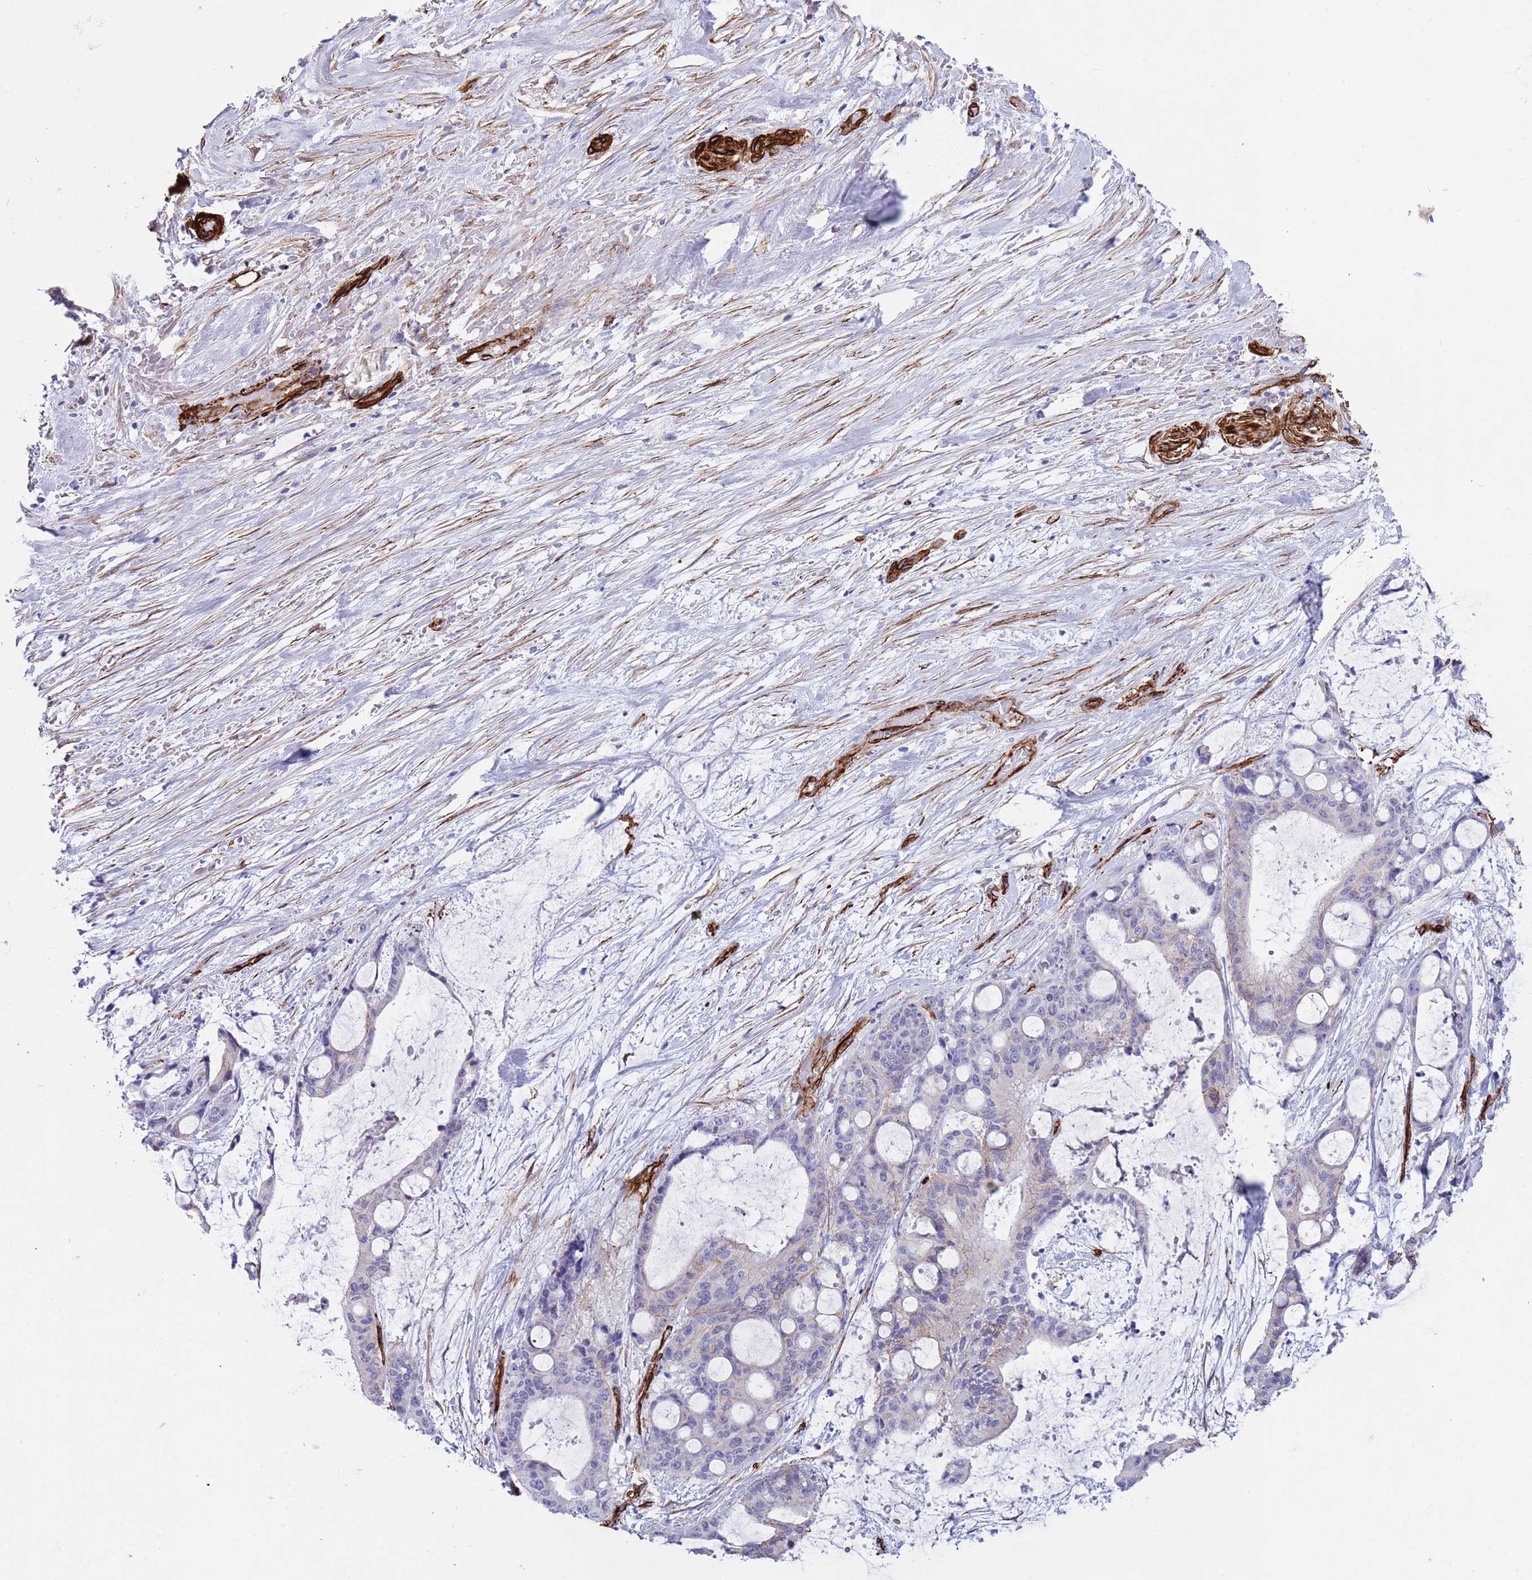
{"staining": {"intensity": "moderate", "quantity": "<25%", "location": "cytoplasmic/membranous"}, "tissue": "liver cancer", "cell_type": "Tumor cells", "image_type": "cancer", "snomed": [{"axis": "morphology", "description": "Normal tissue, NOS"}, {"axis": "morphology", "description": "Cholangiocarcinoma"}, {"axis": "topography", "description": "Liver"}, {"axis": "topography", "description": "Peripheral nerve tissue"}], "caption": "Immunohistochemical staining of liver cholangiocarcinoma displays moderate cytoplasmic/membranous protein positivity in approximately <25% of tumor cells.", "gene": "CAV2", "patient": {"sex": "female", "age": 73}}